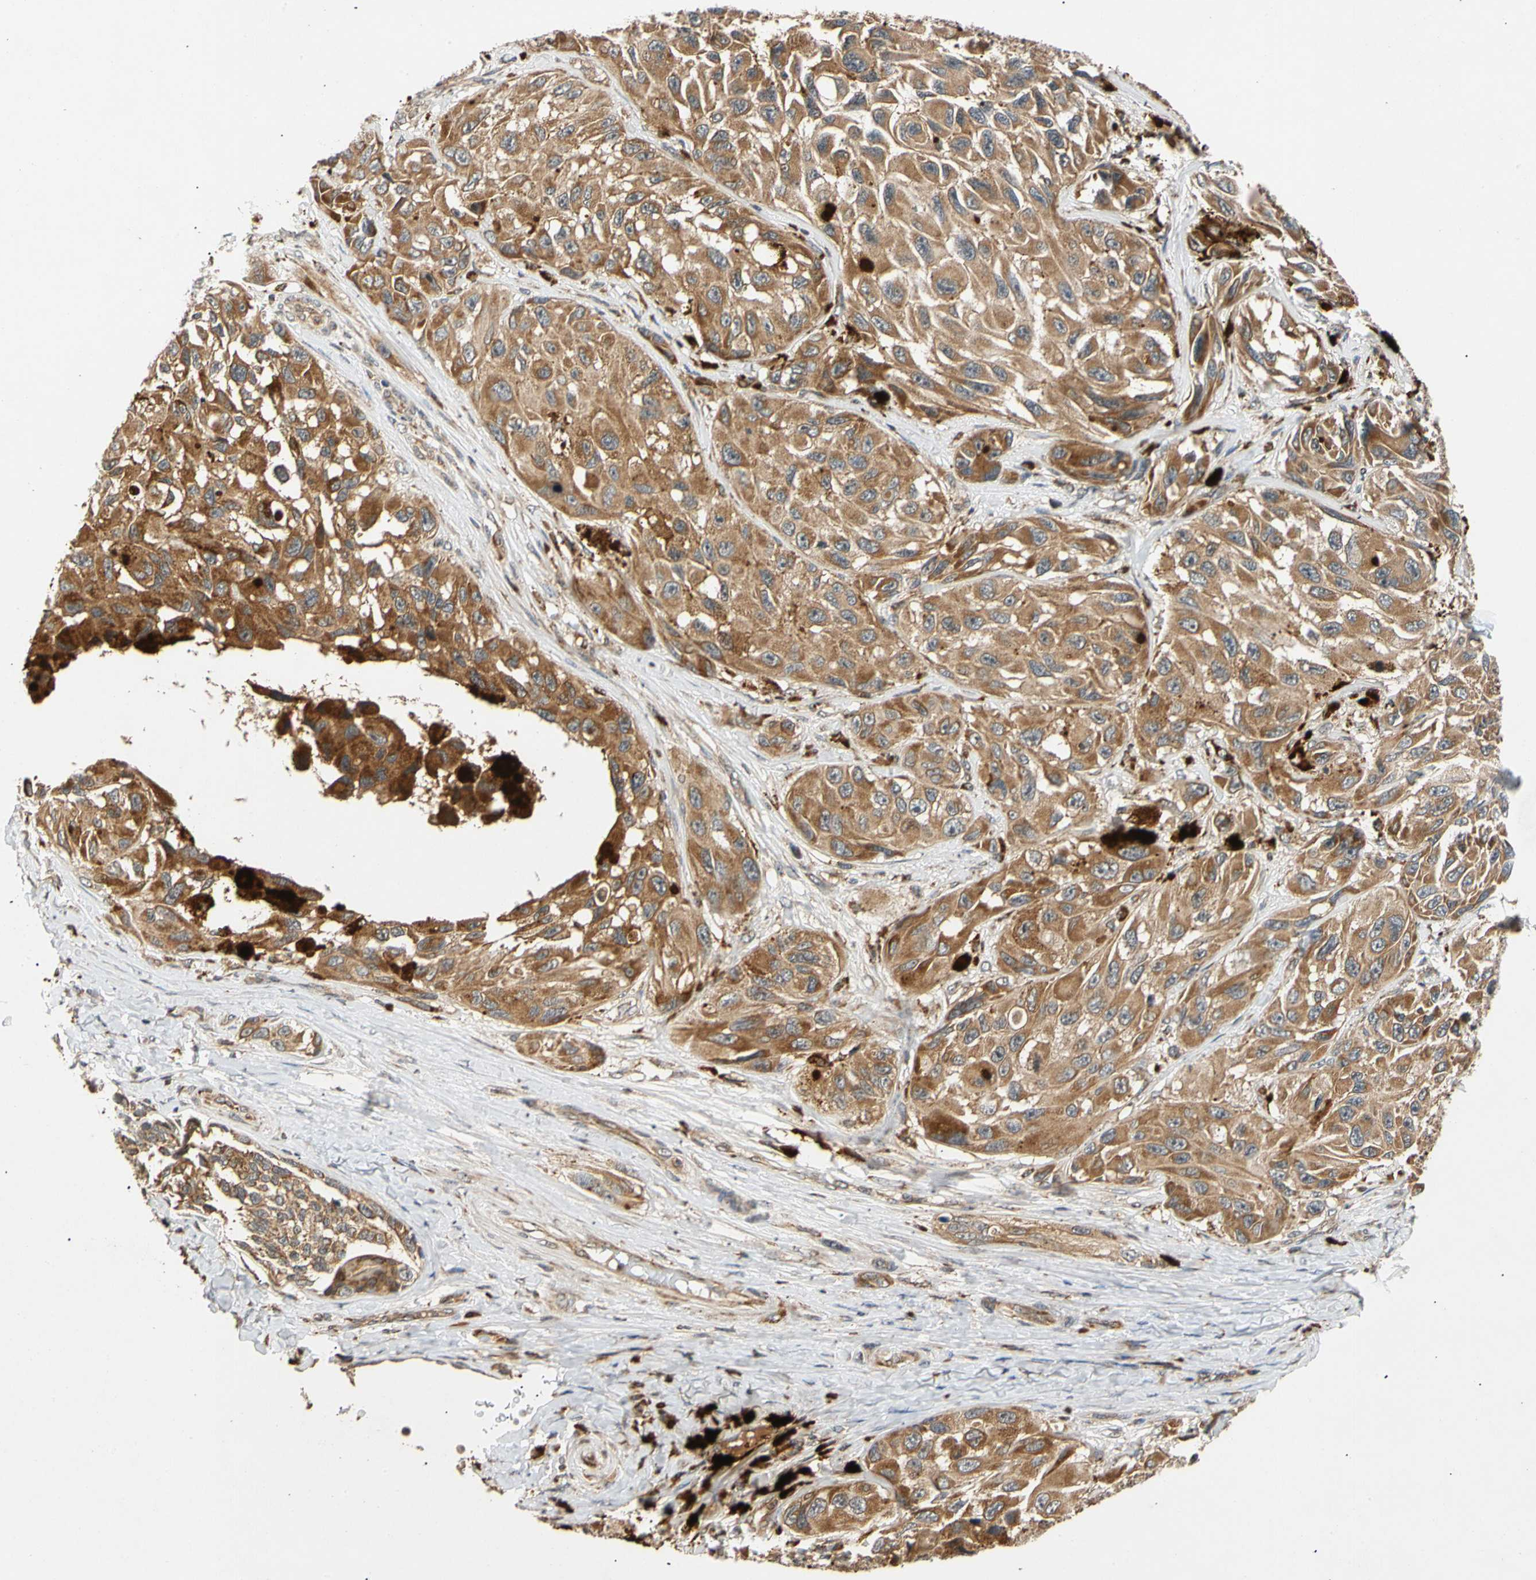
{"staining": {"intensity": "strong", "quantity": ">75%", "location": "cytoplasmic/membranous"}, "tissue": "melanoma", "cell_type": "Tumor cells", "image_type": "cancer", "snomed": [{"axis": "morphology", "description": "Malignant melanoma, NOS"}, {"axis": "topography", "description": "Skin"}], "caption": "Human melanoma stained with a protein marker shows strong staining in tumor cells.", "gene": "MRPS22", "patient": {"sex": "female", "age": 73}}